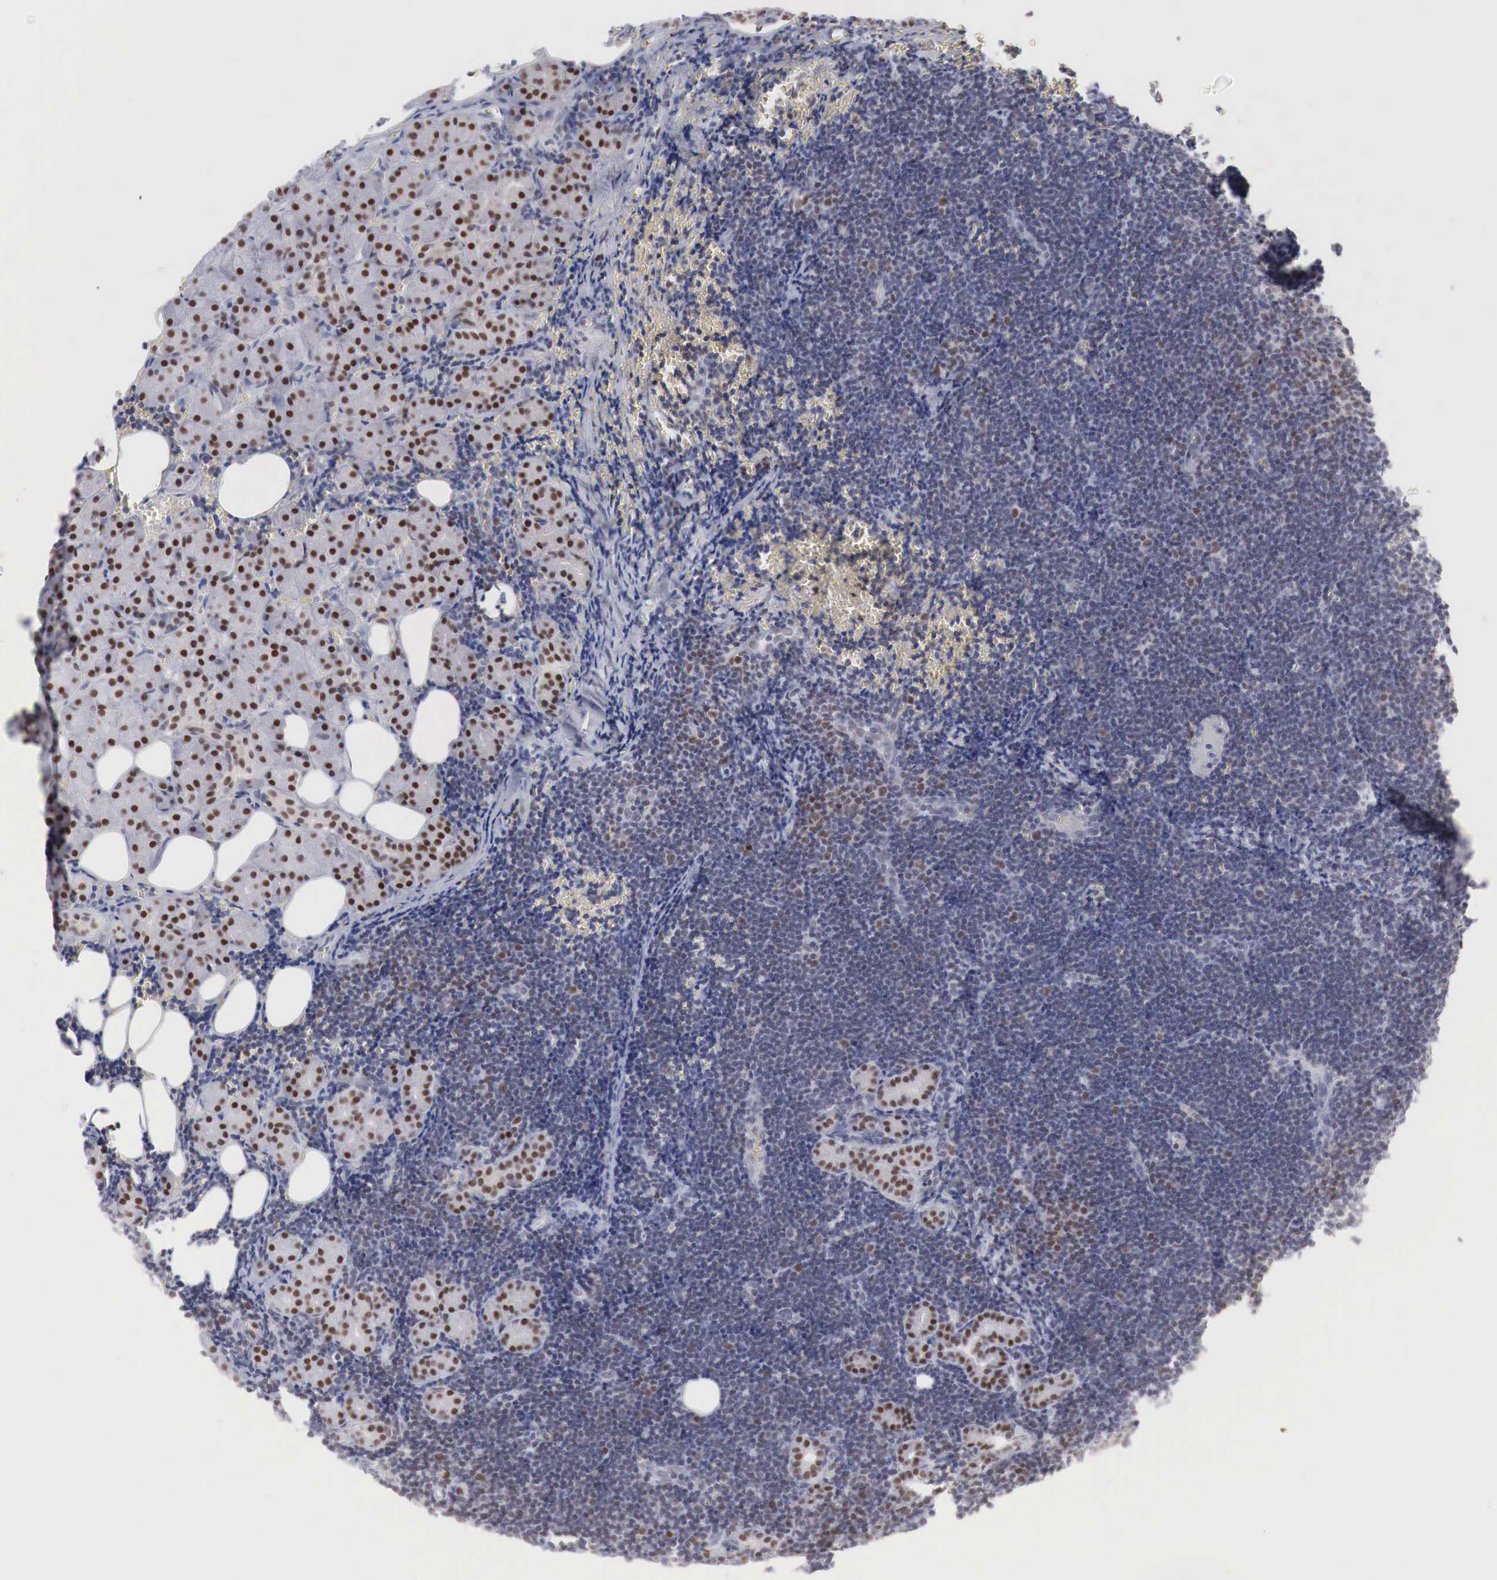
{"staining": {"intensity": "moderate", "quantity": "<25%", "location": "nuclear"}, "tissue": "lymphoma", "cell_type": "Tumor cells", "image_type": "cancer", "snomed": [{"axis": "morphology", "description": "Malignant lymphoma, non-Hodgkin's type, Low grade"}, {"axis": "topography", "description": "Lymph node"}], "caption": "Human lymphoma stained for a protein (brown) shows moderate nuclear positive positivity in about <25% of tumor cells.", "gene": "FOXP2", "patient": {"sex": "male", "age": 57}}